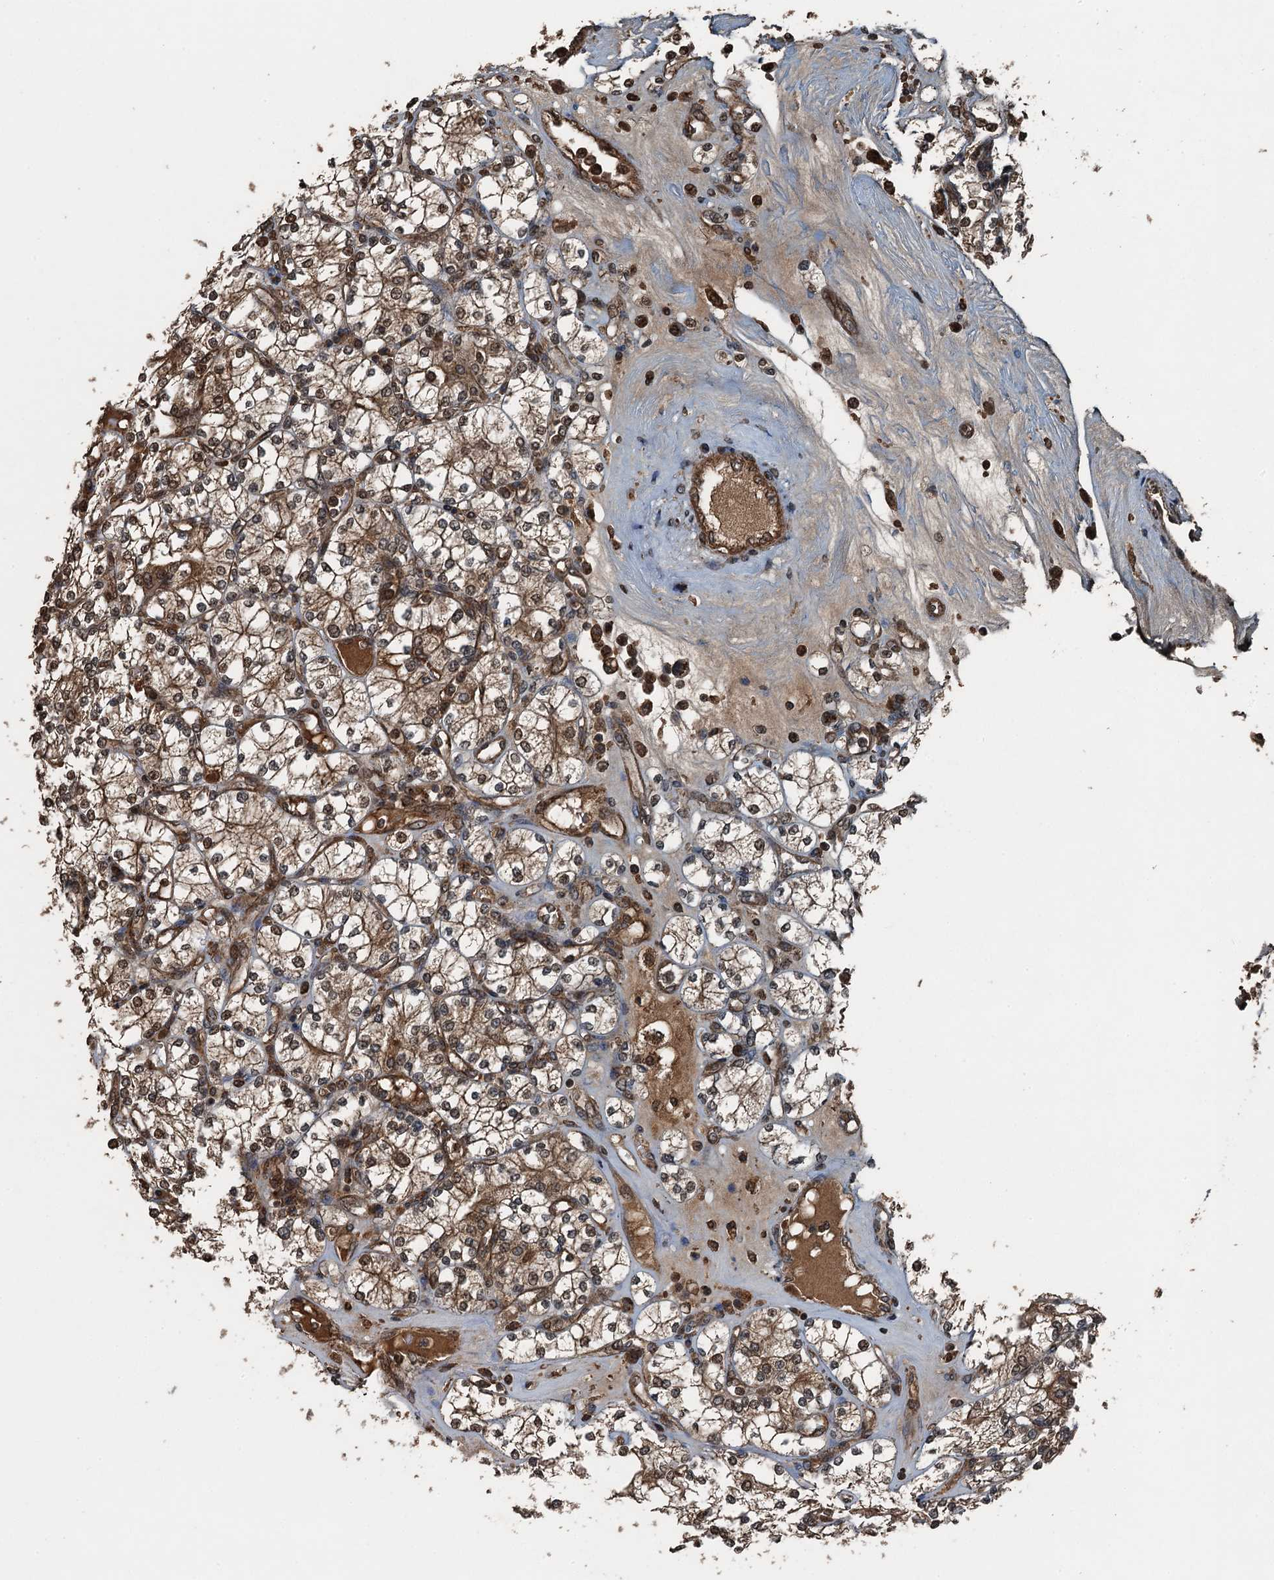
{"staining": {"intensity": "moderate", "quantity": ">75%", "location": "cytoplasmic/membranous,nuclear"}, "tissue": "renal cancer", "cell_type": "Tumor cells", "image_type": "cancer", "snomed": [{"axis": "morphology", "description": "Adenocarcinoma, NOS"}, {"axis": "topography", "description": "Kidney"}], "caption": "Immunohistochemistry (IHC) staining of renal cancer, which shows medium levels of moderate cytoplasmic/membranous and nuclear staining in about >75% of tumor cells indicating moderate cytoplasmic/membranous and nuclear protein expression. The staining was performed using DAB (3,3'-diaminobenzidine) (brown) for protein detection and nuclei were counterstained in hematoxylin (blue).", "gene": "TCTN1", "patient": {"sex": "male", "age": 77}}